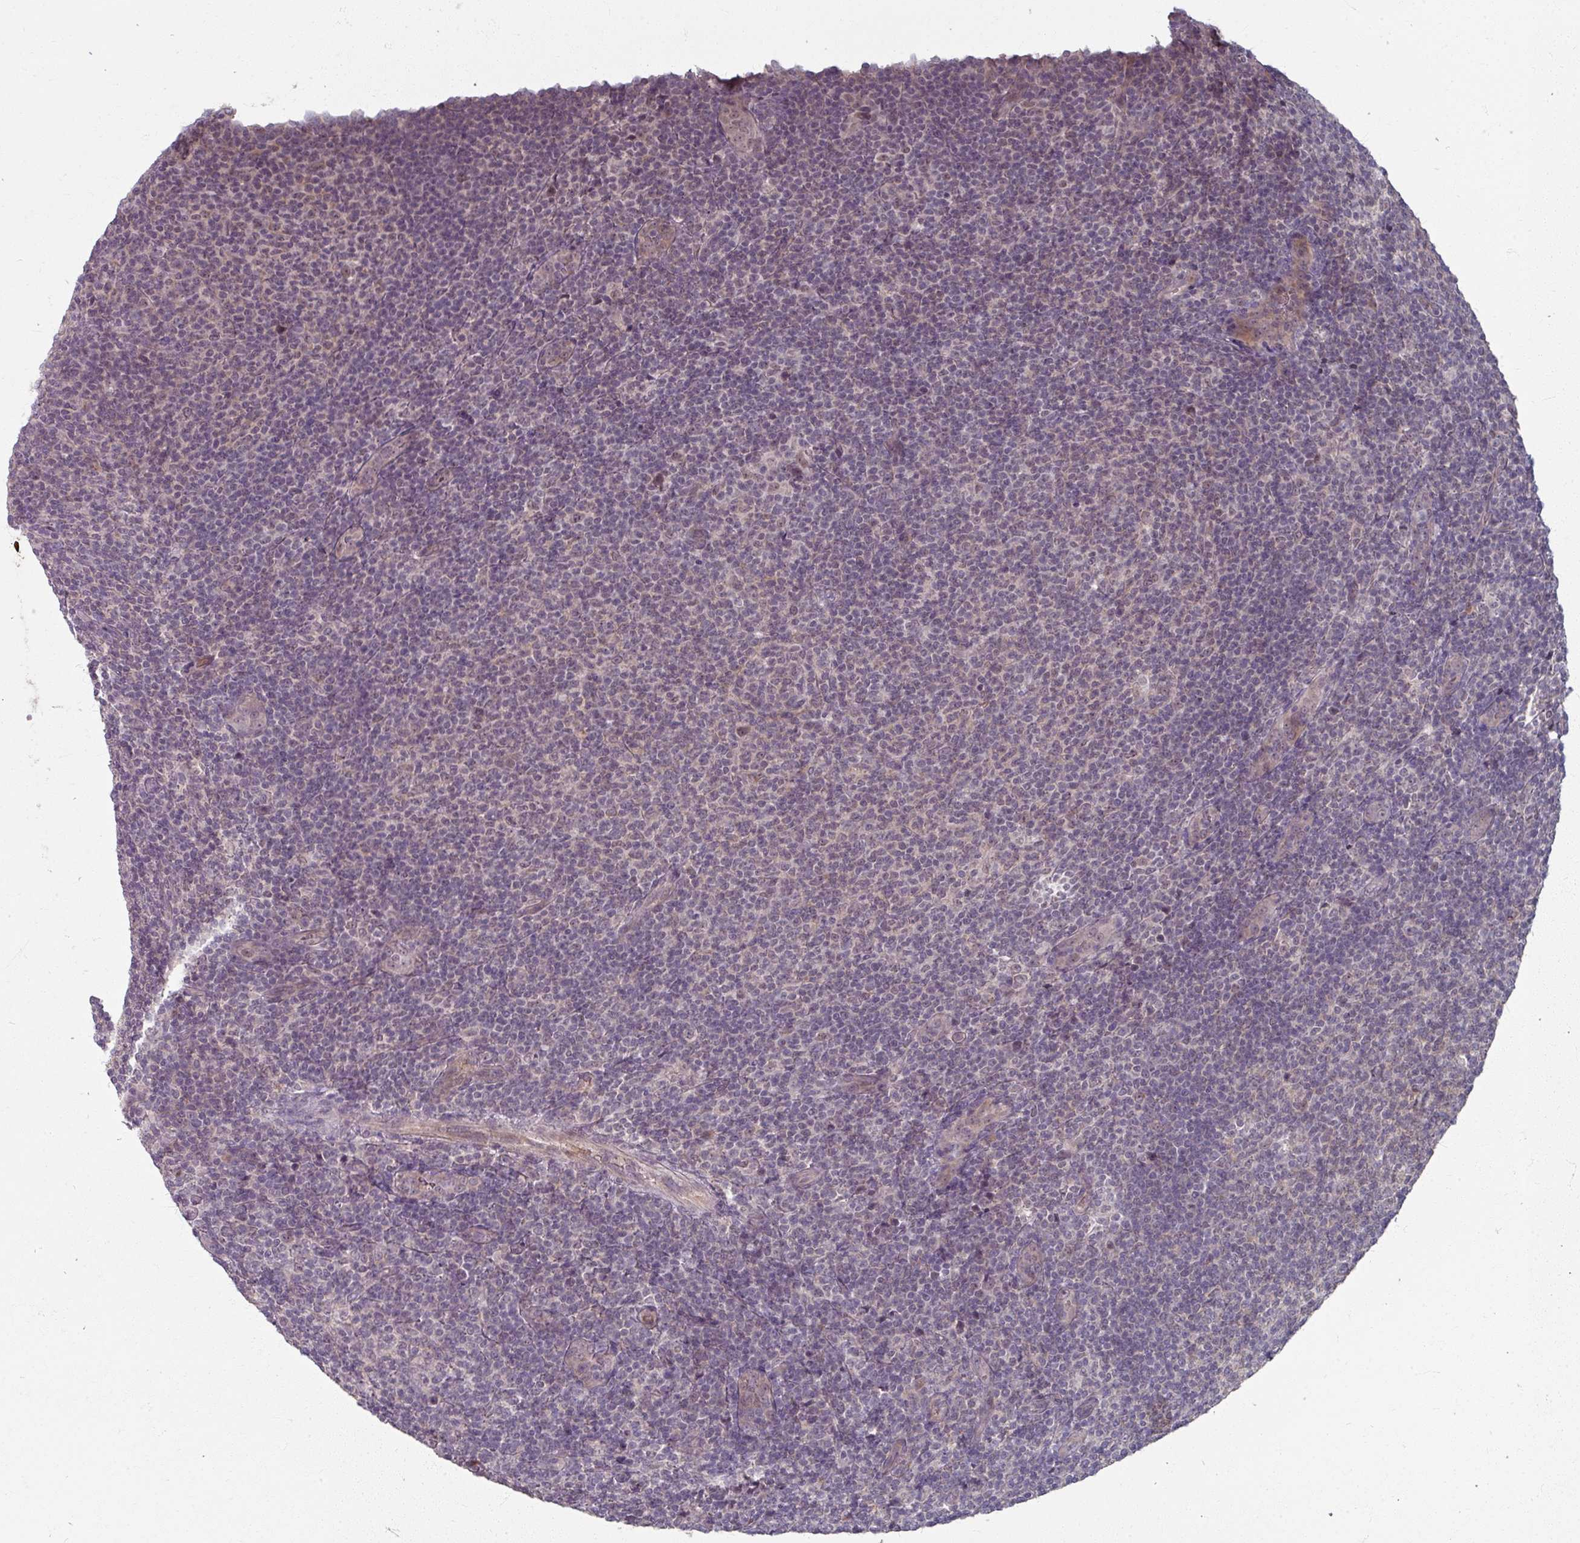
{"staining": {"intensity": "negative", "quantity": "none", "location": "none"}, "tissue": "lymphoma", "cell_type": "Tumor cells", "image_type": "cancer", "snomed": [{"axis": "morphology", "description": "Malignant lymphoma, non-Hodgkin's type, Low grade"}, {"axis": "topography", "description": "Lymph node"}], "caption": "High magnification brightfield microscopy of lymphoma stained with DAB (3,3'-diaminobenzidine) (brown) and counterstained with hematoxylin (blue): tumor cells show no significant staining.", "gene": "KMT5C", "patient": {"sex": "male", "age": 66}}